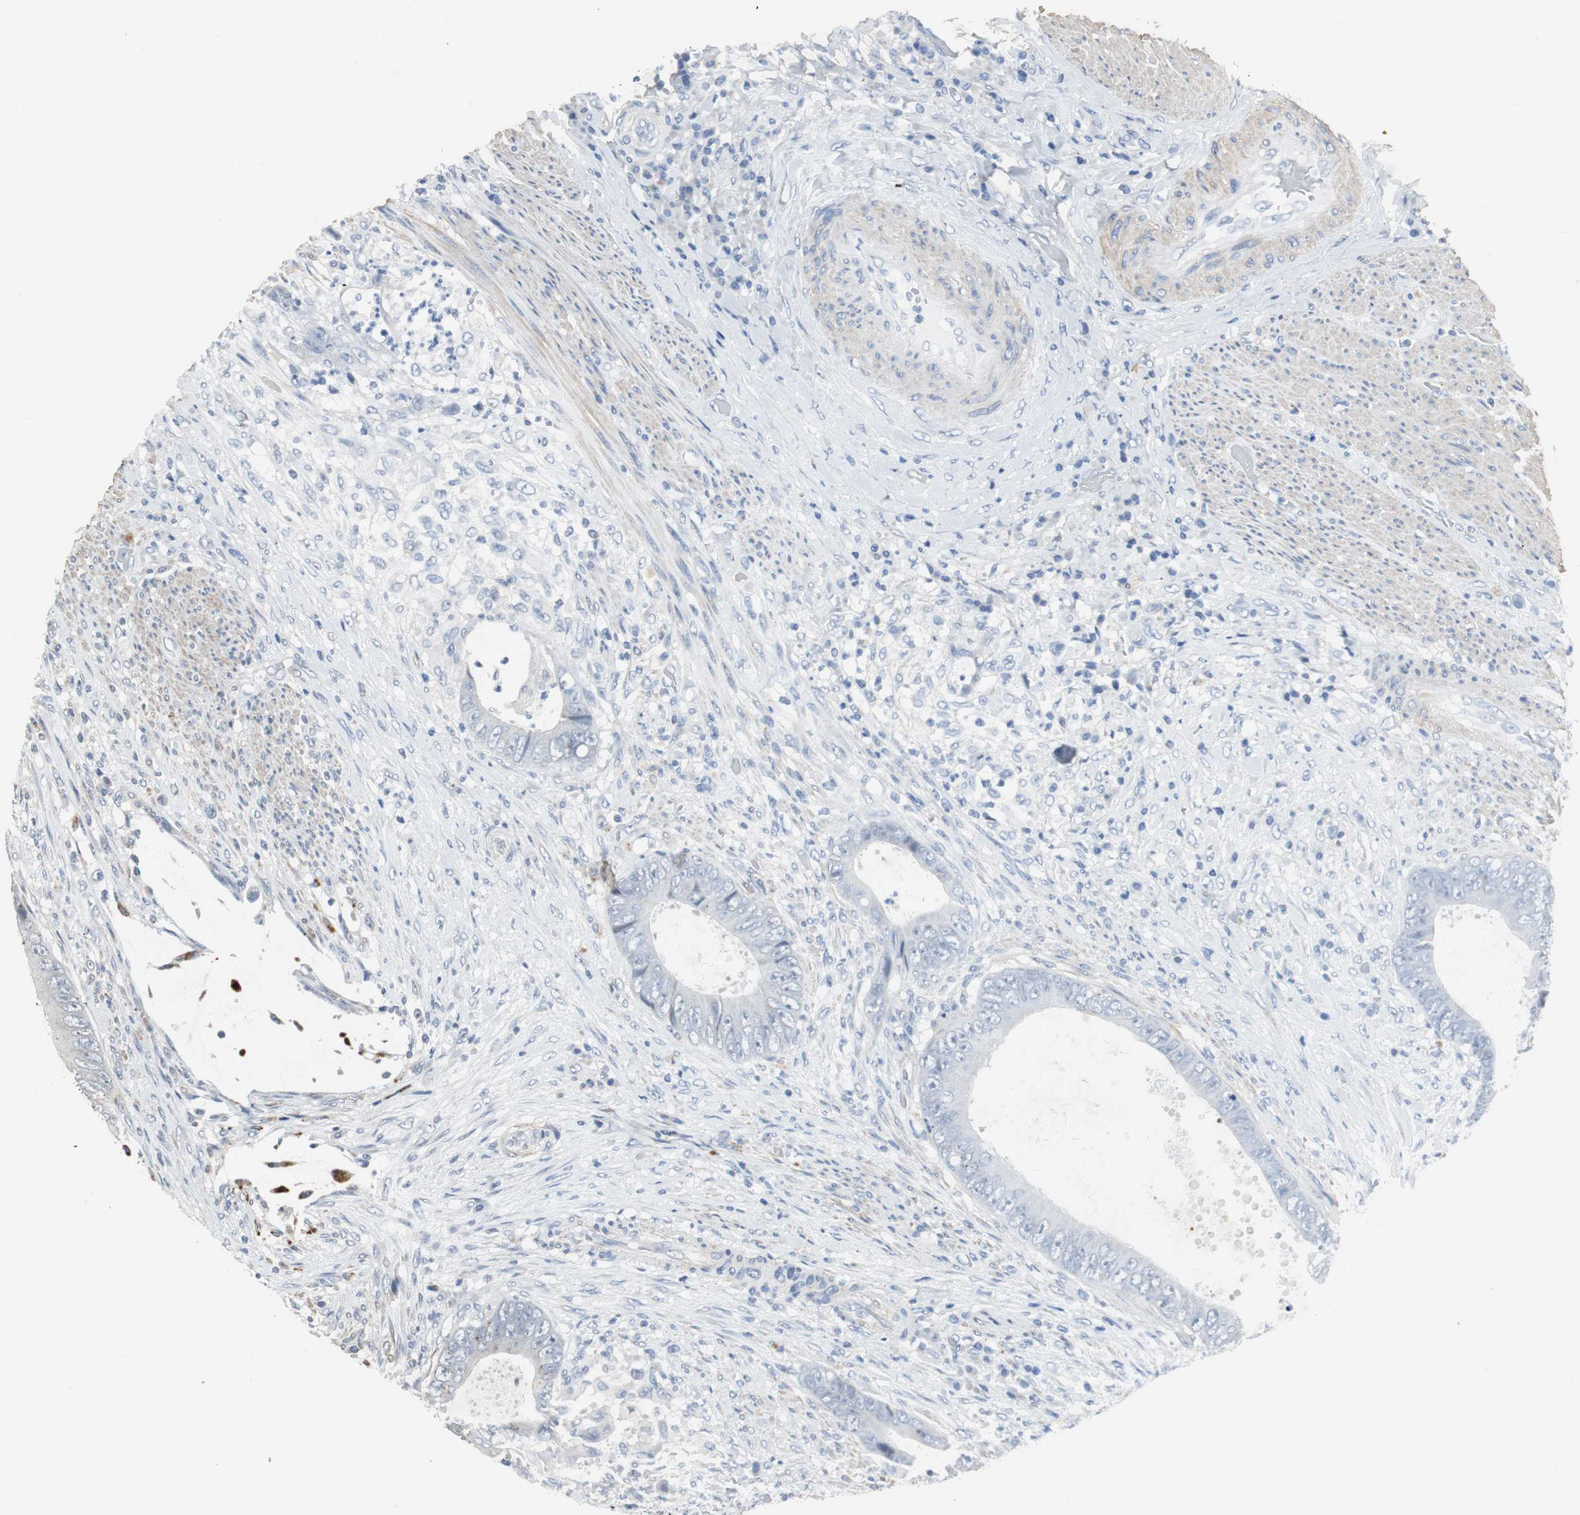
{"staining": {"intensity": "negative", "quantity": "none", "location": "none"}, "tissue": "colorectal cancer", "cell_type": "Tumor cells", "image_type": "cancer", "snomed": [{"axis": "morphology", "description": "Adenocarcinoma, NOS"}, {"axis": "topography", "description": "Rectum"}], "caption": "Adenocarcinoma (colorectal) was stained to show a protein in brown. There is no significant staining in tumor cells. (Immunohistochemistry, brightfield microscopy, high magnification).", "gene": "PCYT1B", "patient": {"sex": "female", "age": 77}}